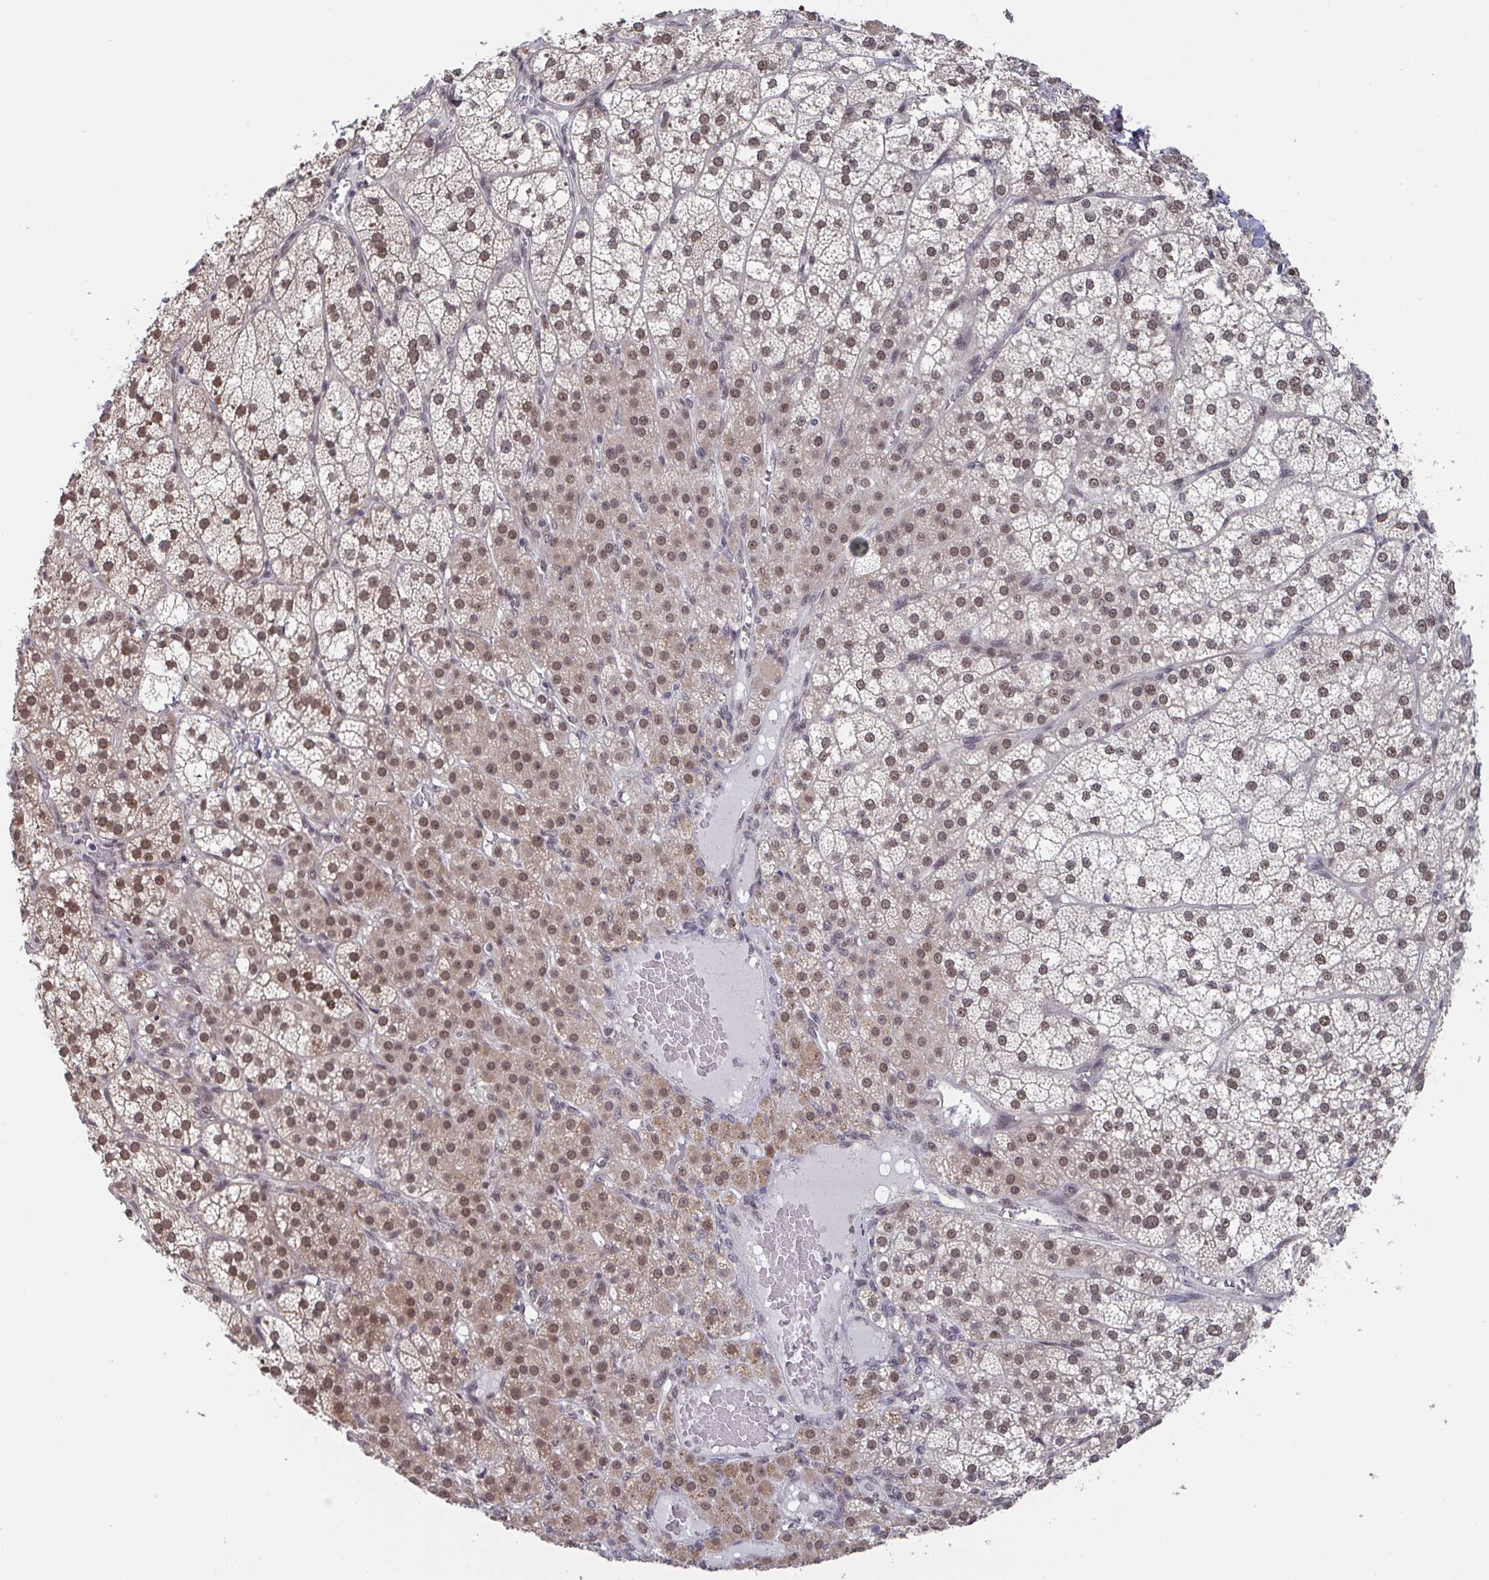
{"staining": {"intensity": "moderate", "quantity": ">75%", "location": "cytoplasmic/membranous,nuclear"}, "tissue": "adrenal gland", "cell_type": "Glandular cells", "image_type": "normal", "snomed": [{"axis": "morphology", "description": "Normal tissue, NOS"}, {"axis": "topography", "description": "Adrenal gland"}], "caption": "Glandular cells exhibit moderate cytoplasmic/membranous,nuclear positivity in about >75% of cells in normal adrenal gland.", "gene": "JMJD1C", "patient": {"sex": "female", "age": 60}}